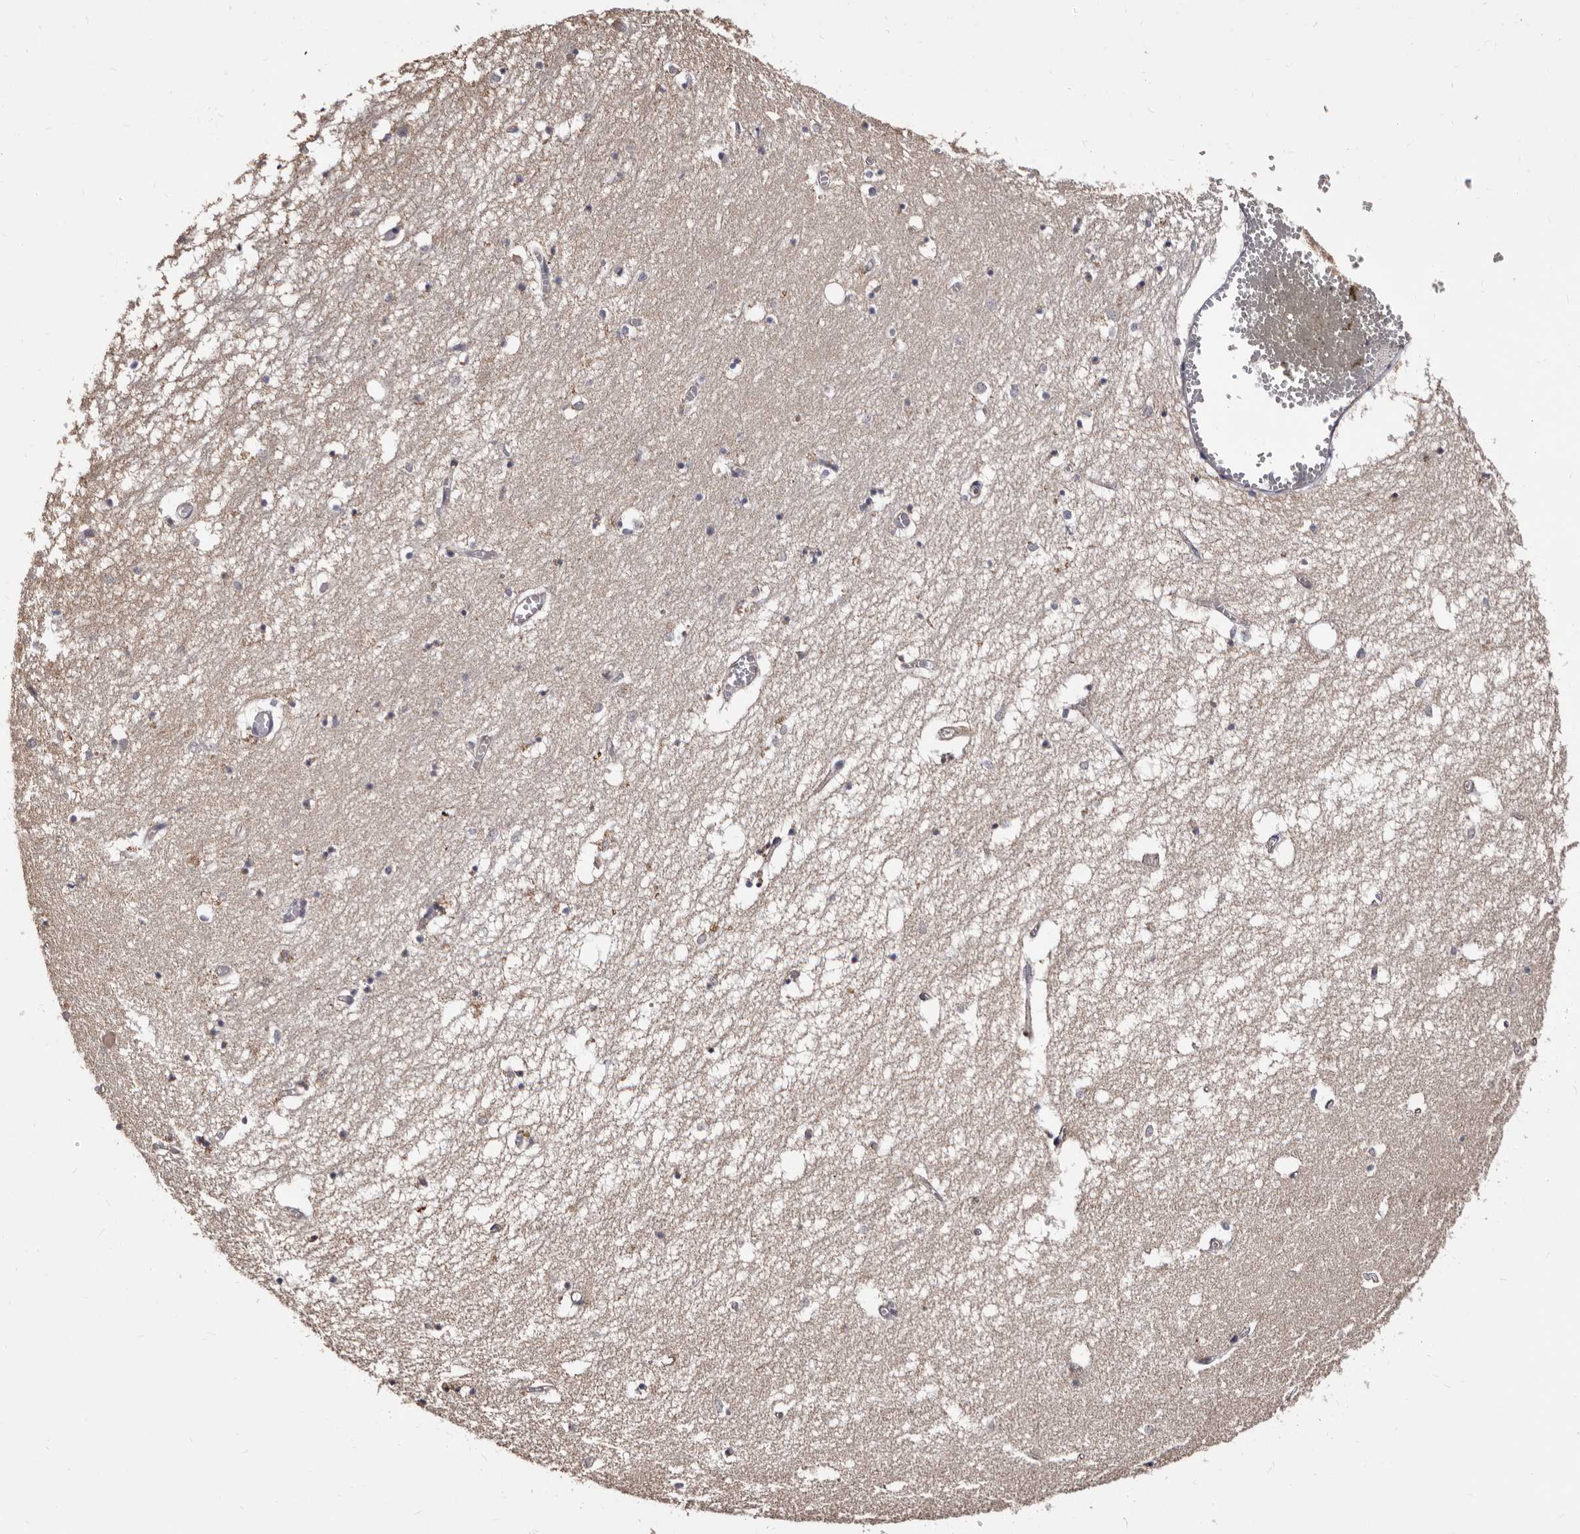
{"staining": {"intensity": "negative", "quantity": "none", "location": "none"}, "tissue": "hippocampus", "cell_type": "Glial cells", "image_type": "normal", "snomed": [{"axis": "morphology", "description": "Normal tissue, NOS"}, {"axis": "topography", "description": "Hippocampus"}], "caption": "Immunohistochemistry (IHC) micrograph of unremarkable hippocampus stained for a protein (brown), which reveals no expression in glial cells.", "gene": "PTAFR", "patient": {"sex": "male", "age": 70}}